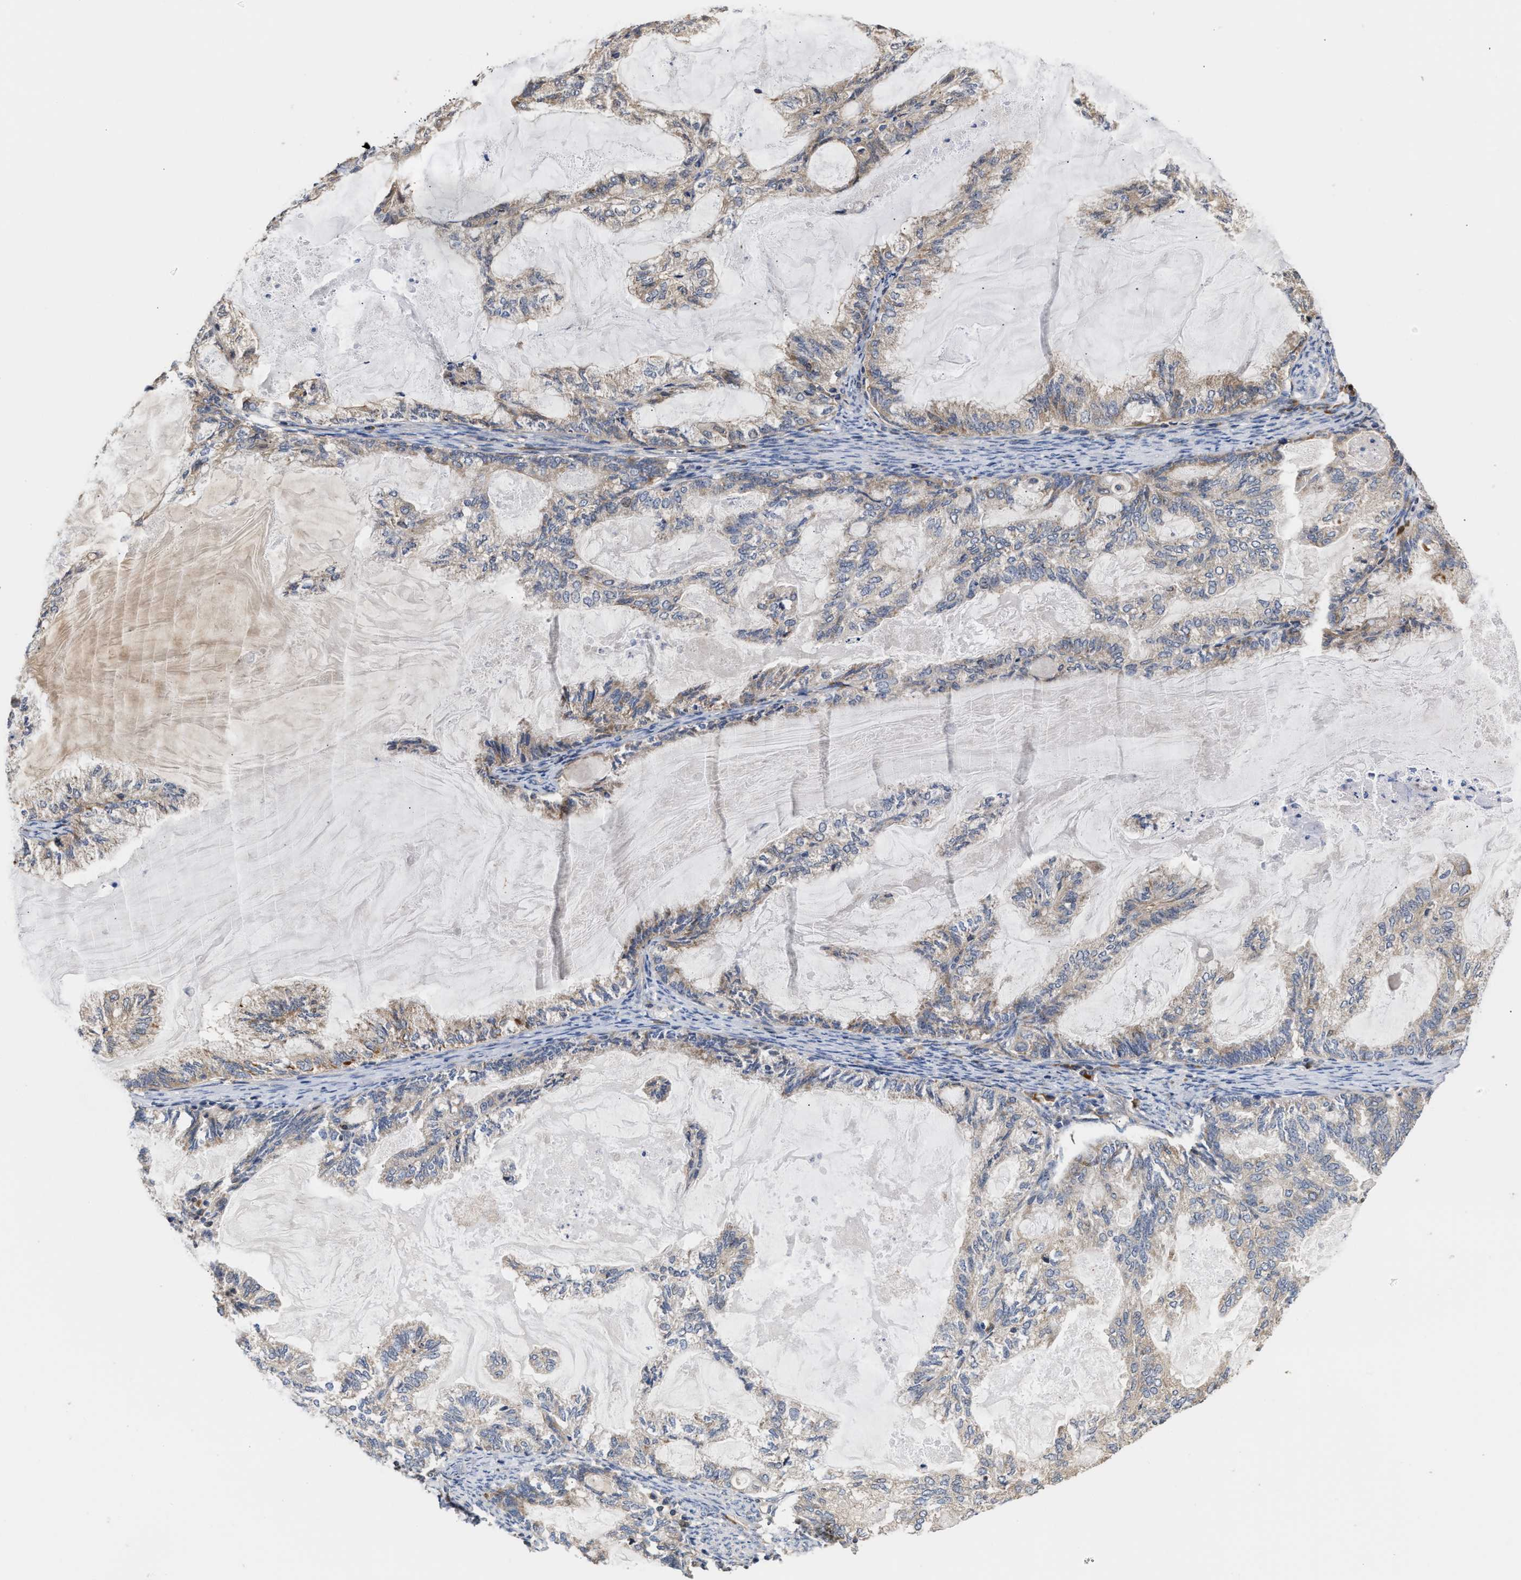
{"staining": {"intensity": "weak", "quantity": "25%-75%", "location": "cytoplasmic/membranous"}, "tissue": "endometrial cancer", "cell_type": "Tumor cells", "image_type": "cancer", "snomed": [{"axis": "morphology", "description": "Adenocarcinoma, NOS"}, {"axis": "topography", "description": "Endometrium"}], "caption": "High-power microscopy captured an IHC micrograph of endometrial cancer (adenocarcinoma), revealing weak cytoplasmic/membranous expression in approximately 25%-75% of tumor cells.", "gene": "CLIP2", "patient": {"sex": "female", "age": 86}}